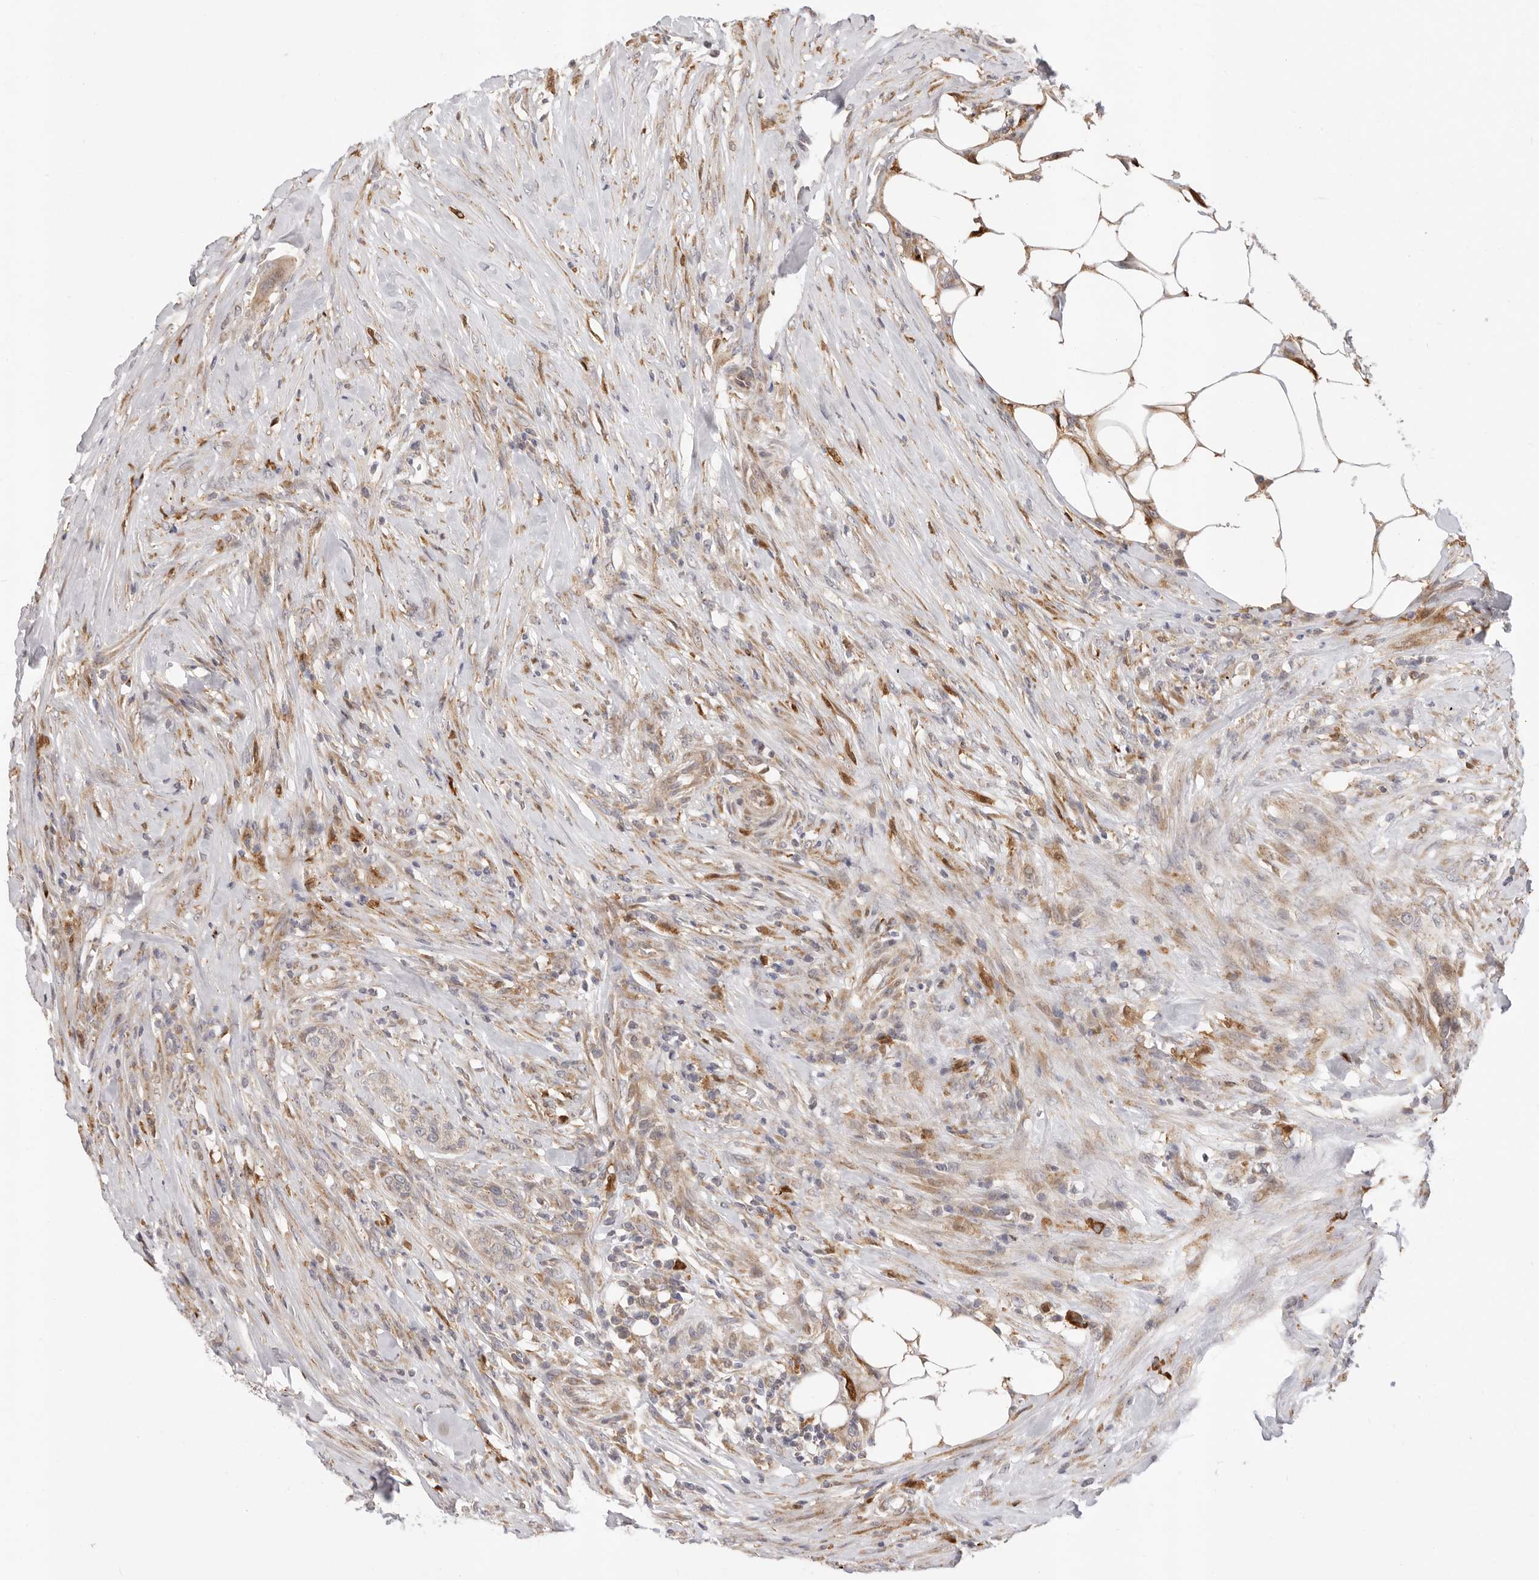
{"staining": {"intensity": "weak", "quantity": "<25%", "location": "cytoplasmic/membranous"}, "tissue": "urothelial cancer", "cell_type": "Tumor cells", "image_type": "cancer", "snomed": [{"axis": "morphology", "description": "Urothelial carcinoma, High grade"}, {"axis": "topography", "description": "Urinary bladder"}], "caption": "Immunohistochemistry (IHC) histopathology image of neoplastic tissue: urothelial cancer stained with DAB (3,3'-diaminobenzidine) displays no significant protein staining in tumor cells.", "gene": "USH1C", "patient": {"sex": "male", "age": 35}}